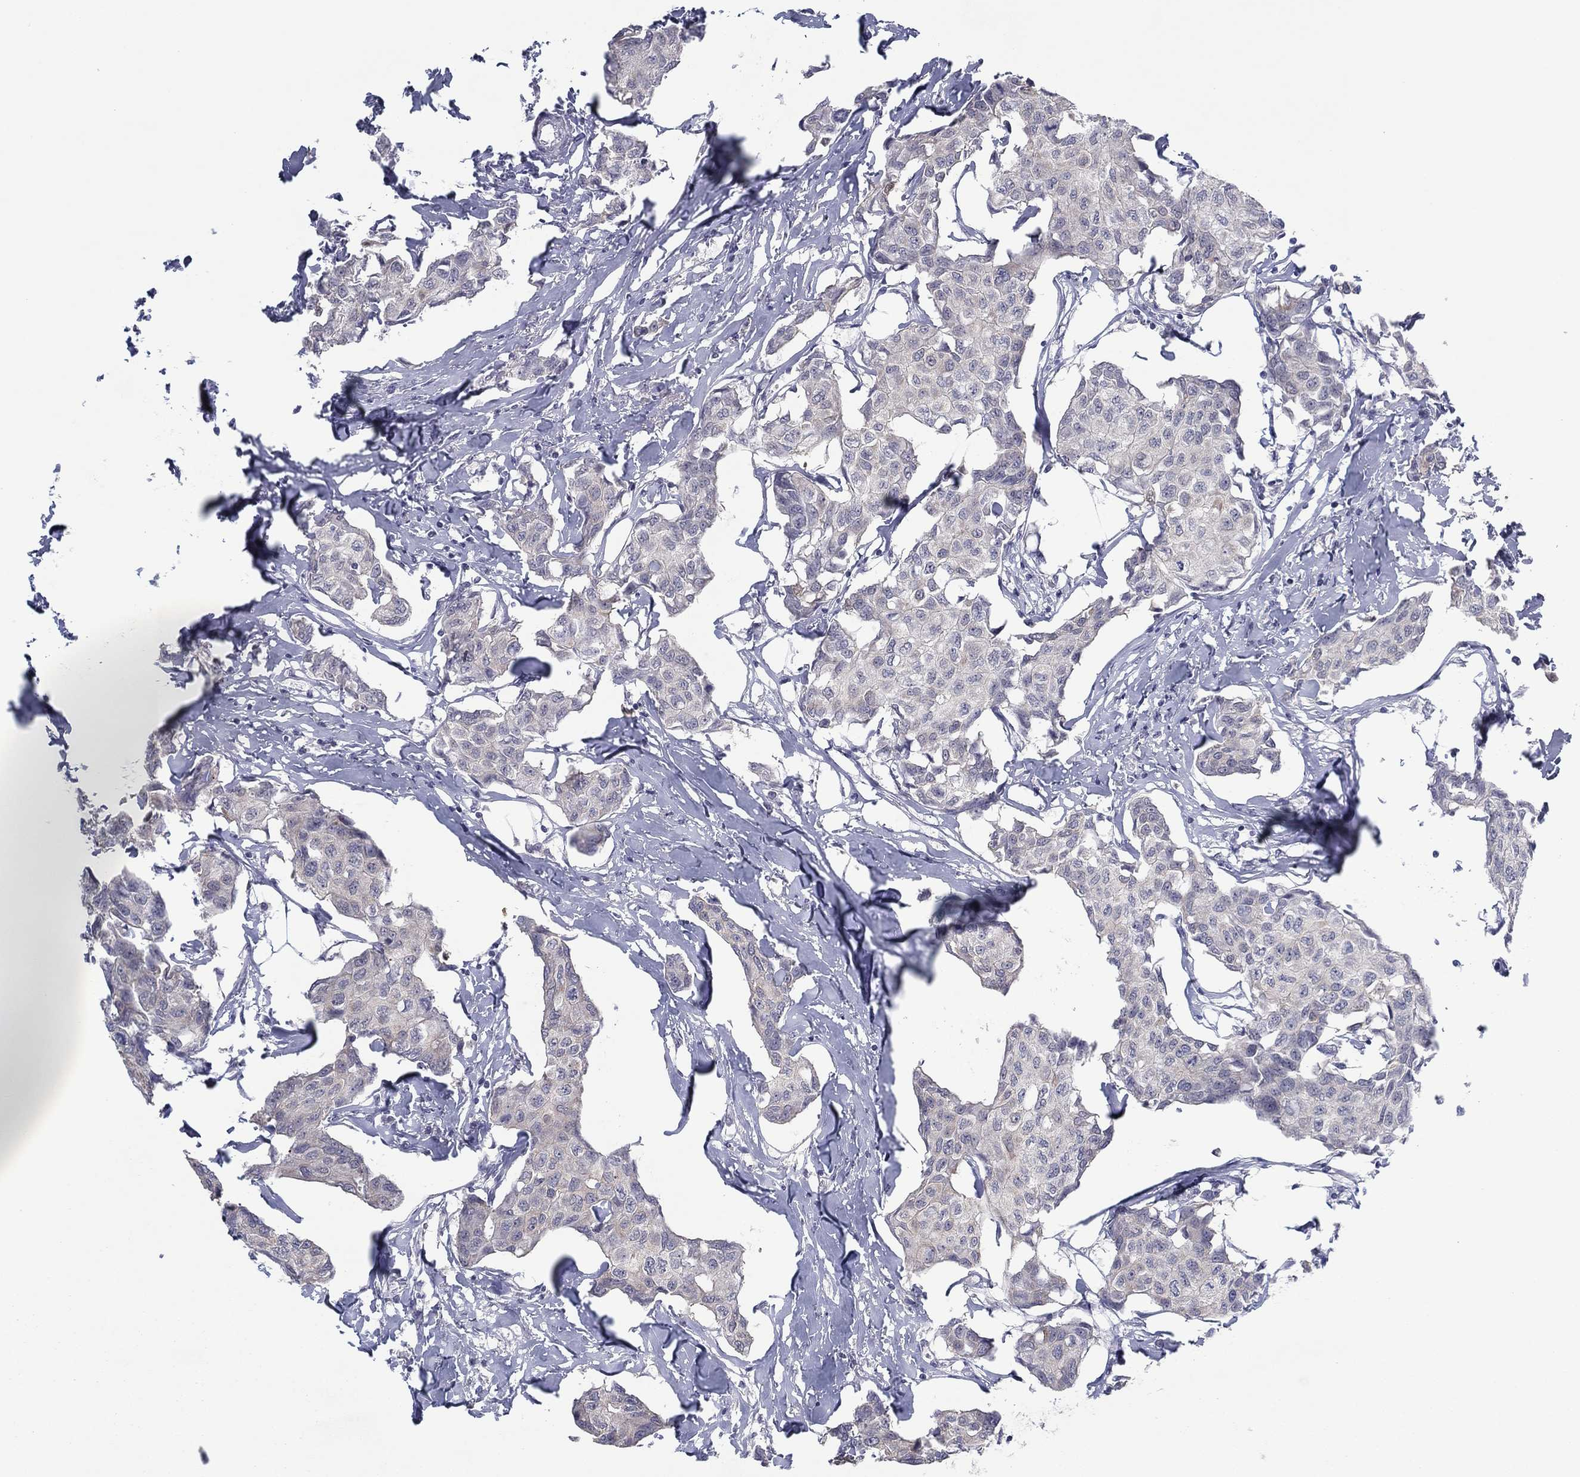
{"staining": {"intensity": "negative", "quantity": "none", "location": "none"}, "tissue": "breast cancer", "cell_type": "Tumor cells", "image_type": "cancer", "snomed": [{"axis": "morphology", "description": "Duct carcinoma"}, {"axis": "topography", "description": "Breast"}], "caption": "Intraductal carcinoma (breast) was stained to show a protein in brown. There is no significant staining in tumor cells.", "gene": "SLC22A2", "patient": {"sex": "female", "age": 80}}